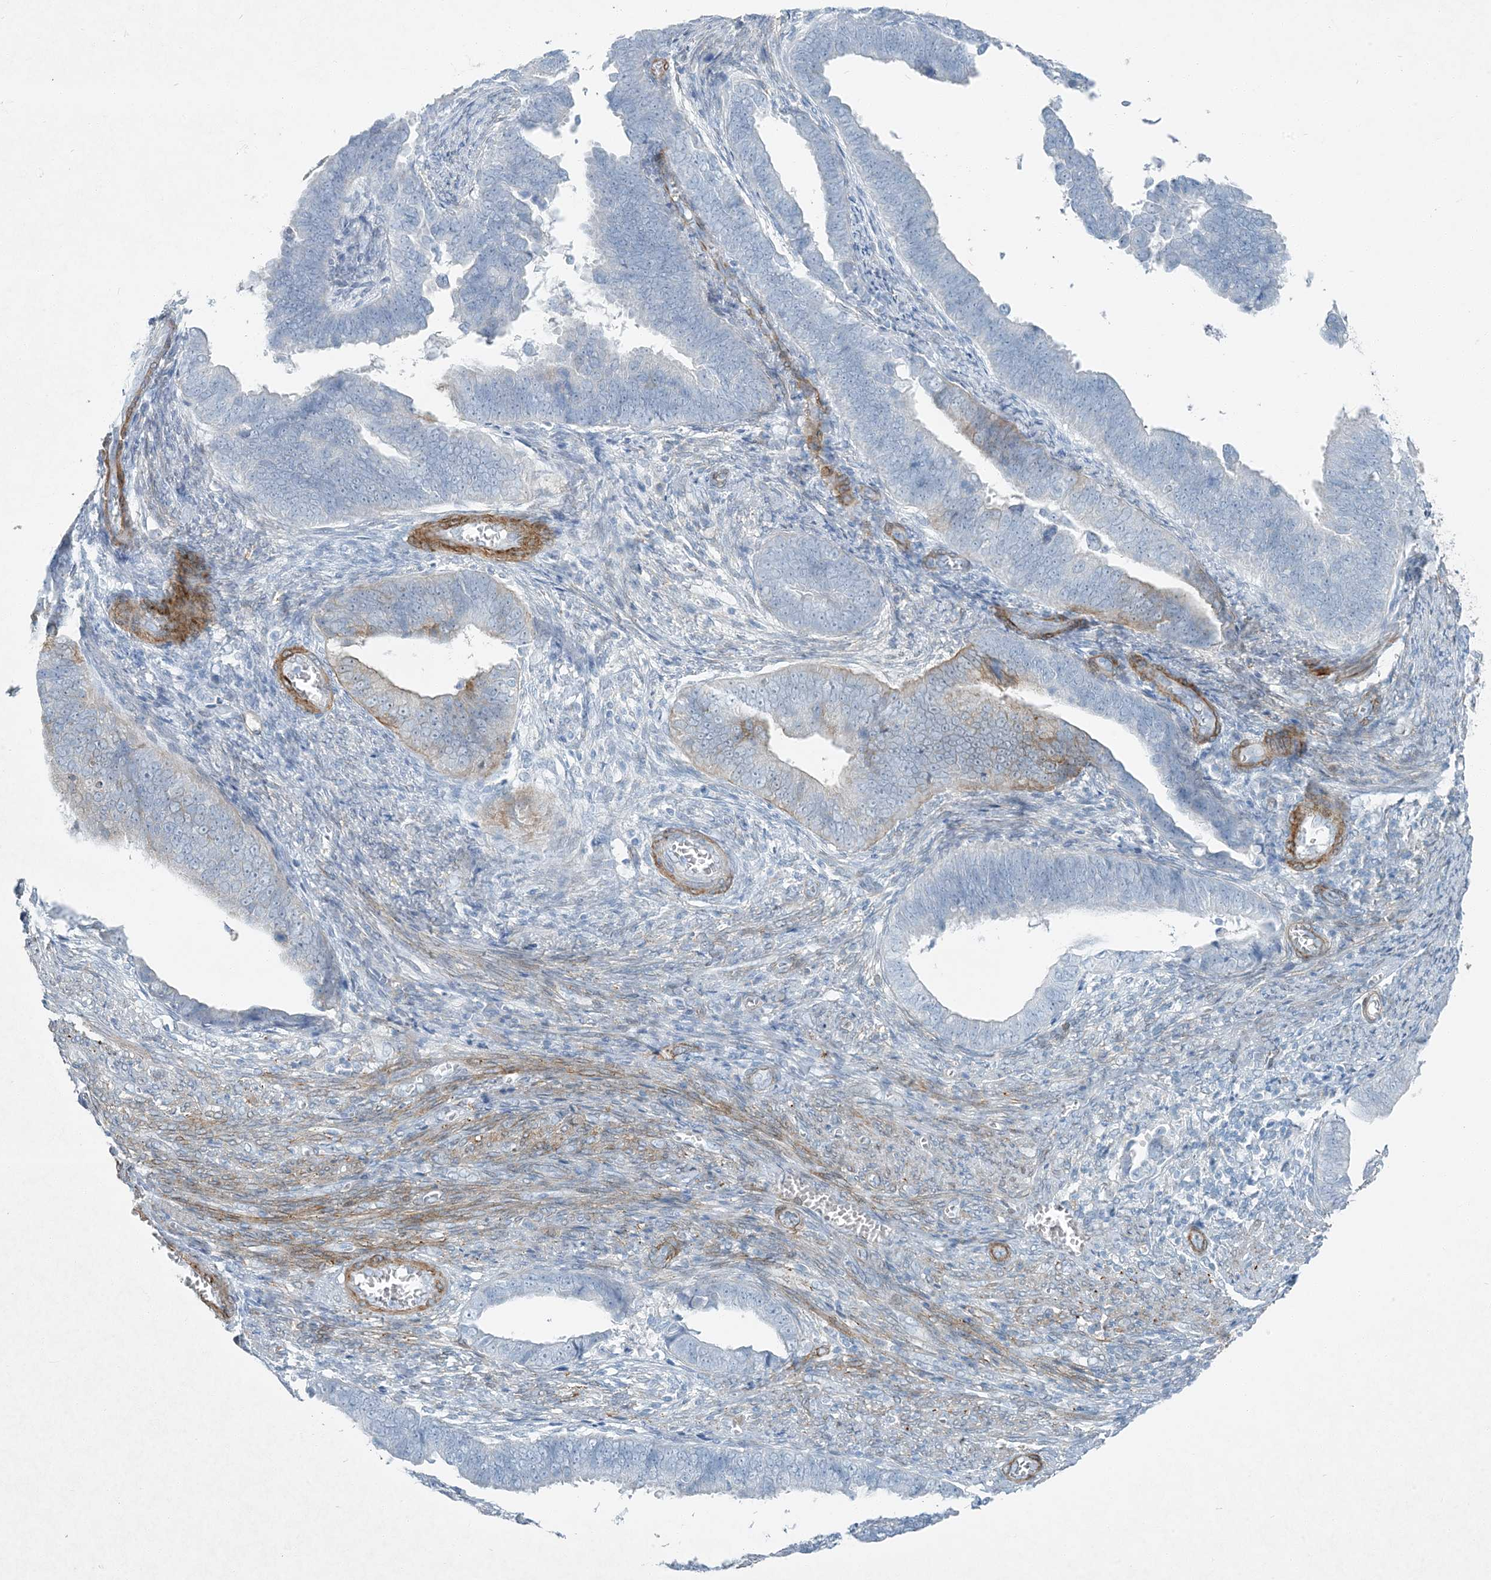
{"staining": {"intensity": "weak", "quantity": "<25%", "location": "cytoplasmic/membranous"}, "tissue": "endometrial cancer", "cell_type": "Tumor cells", "image_type": "cancer", "snomed": [{"axis": "morphology", "description": "Adenocarcinoma, NOS"}, {"axis": "topography", "description": "Endometrium"}], "caption": "Endometrial adenocarcinoma was stained to show a protein in brown. There is no significant staining in tumor cells.", "gene": "PGM5", "patient": {"sex": "female", "age": 75}}